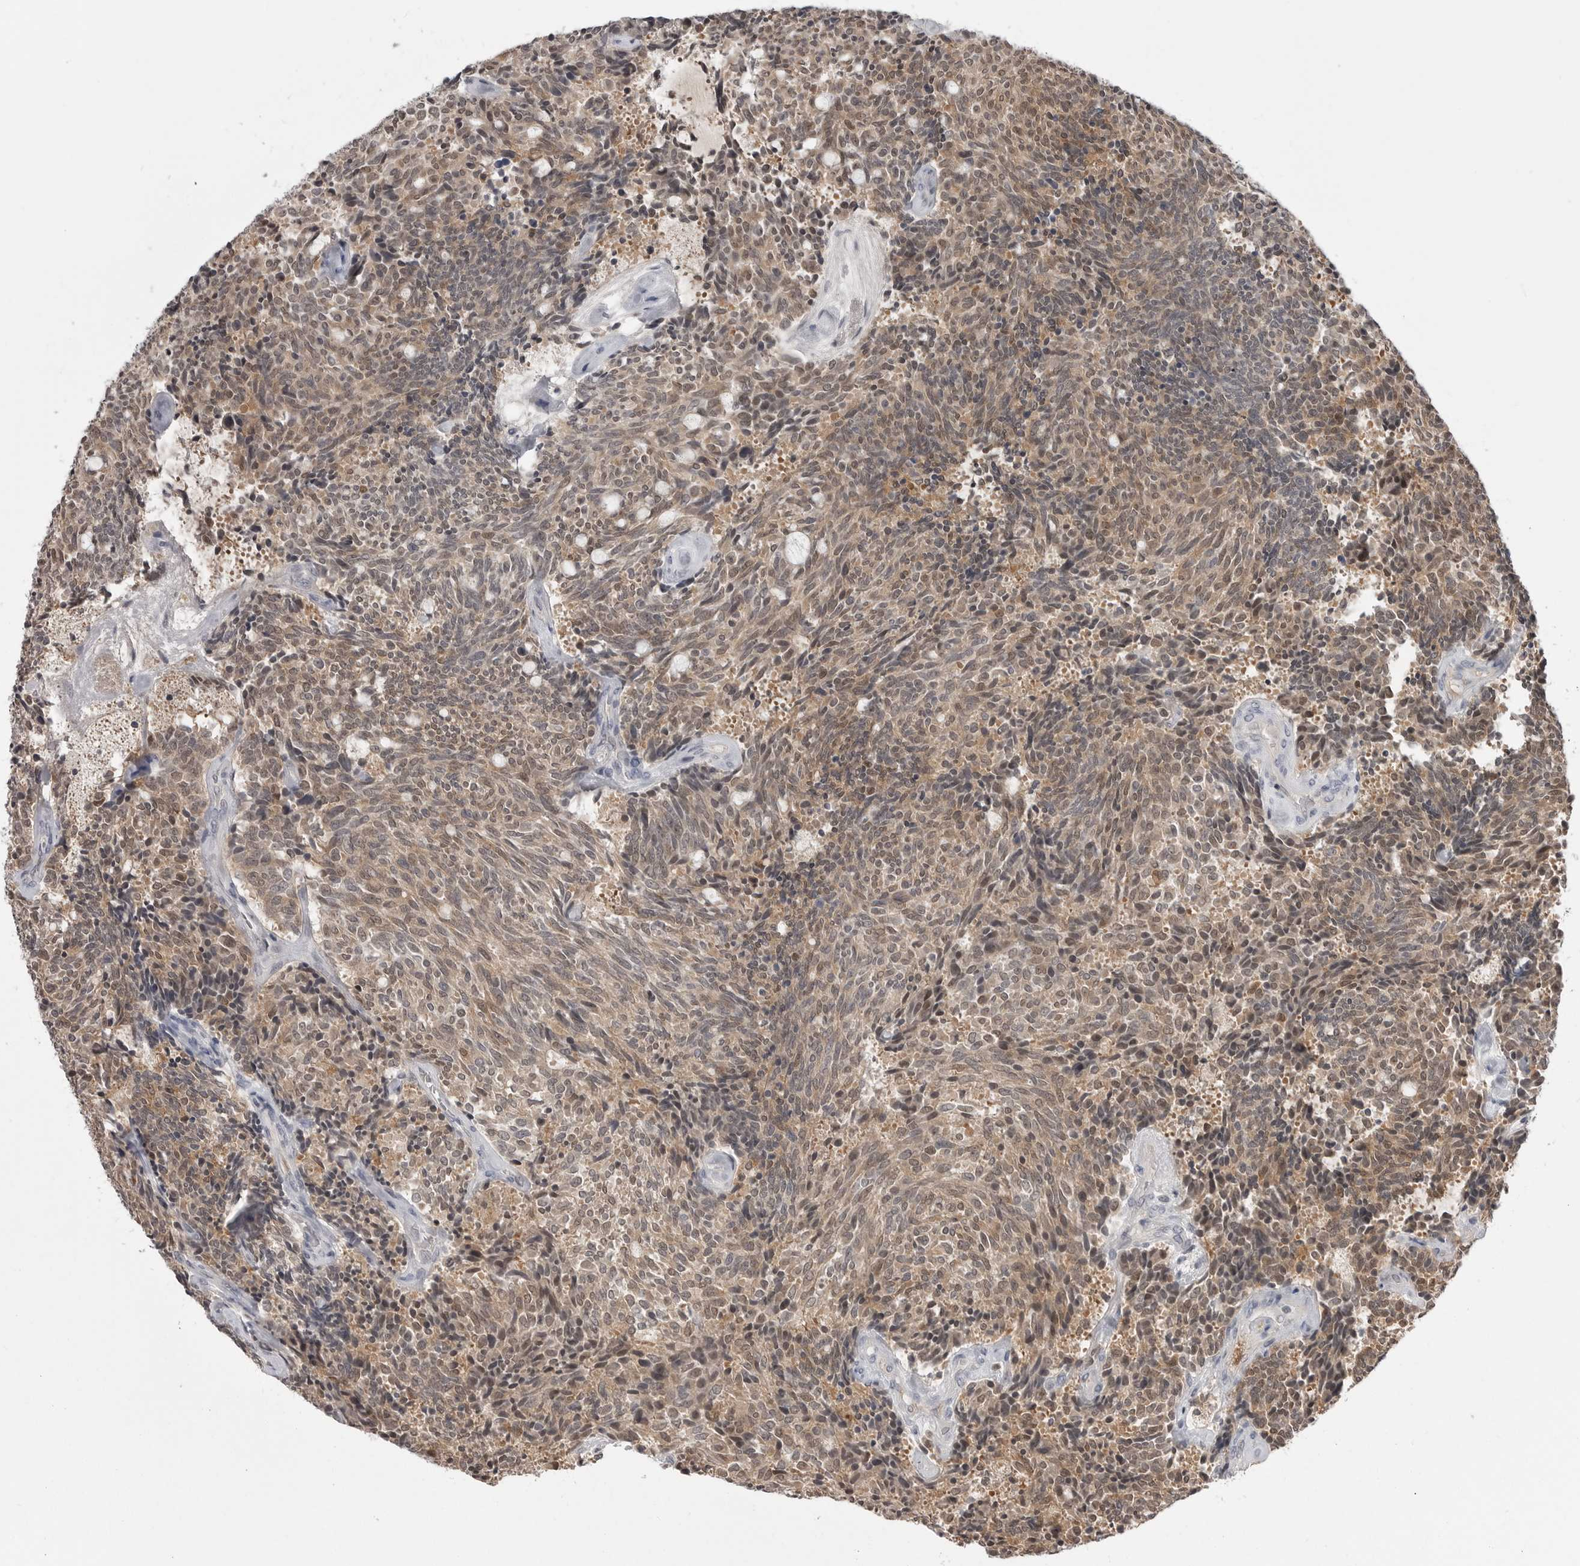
{"staining": {"intensity": "weak", "quantity": ">75%", "location": "cytoplasmic/membranous"}, "tissue": "carcinoid", "cell_type": "Tumor cells", "image_type": "cancer", "snomed": [{"axis": "morphology", "description": "Carcinoid, malignant, NOS"}, {"axis": "topography", "description": "Pancreas"}], "caption": "Immunohistochemical staining of carcinoid (malignant) exhibits low levels of weak cytoplasmic/membranous protein positivity in about >75% of tumor cells.", "gene": "PNPO", "patient": {"sex": "female", "age": 54}}